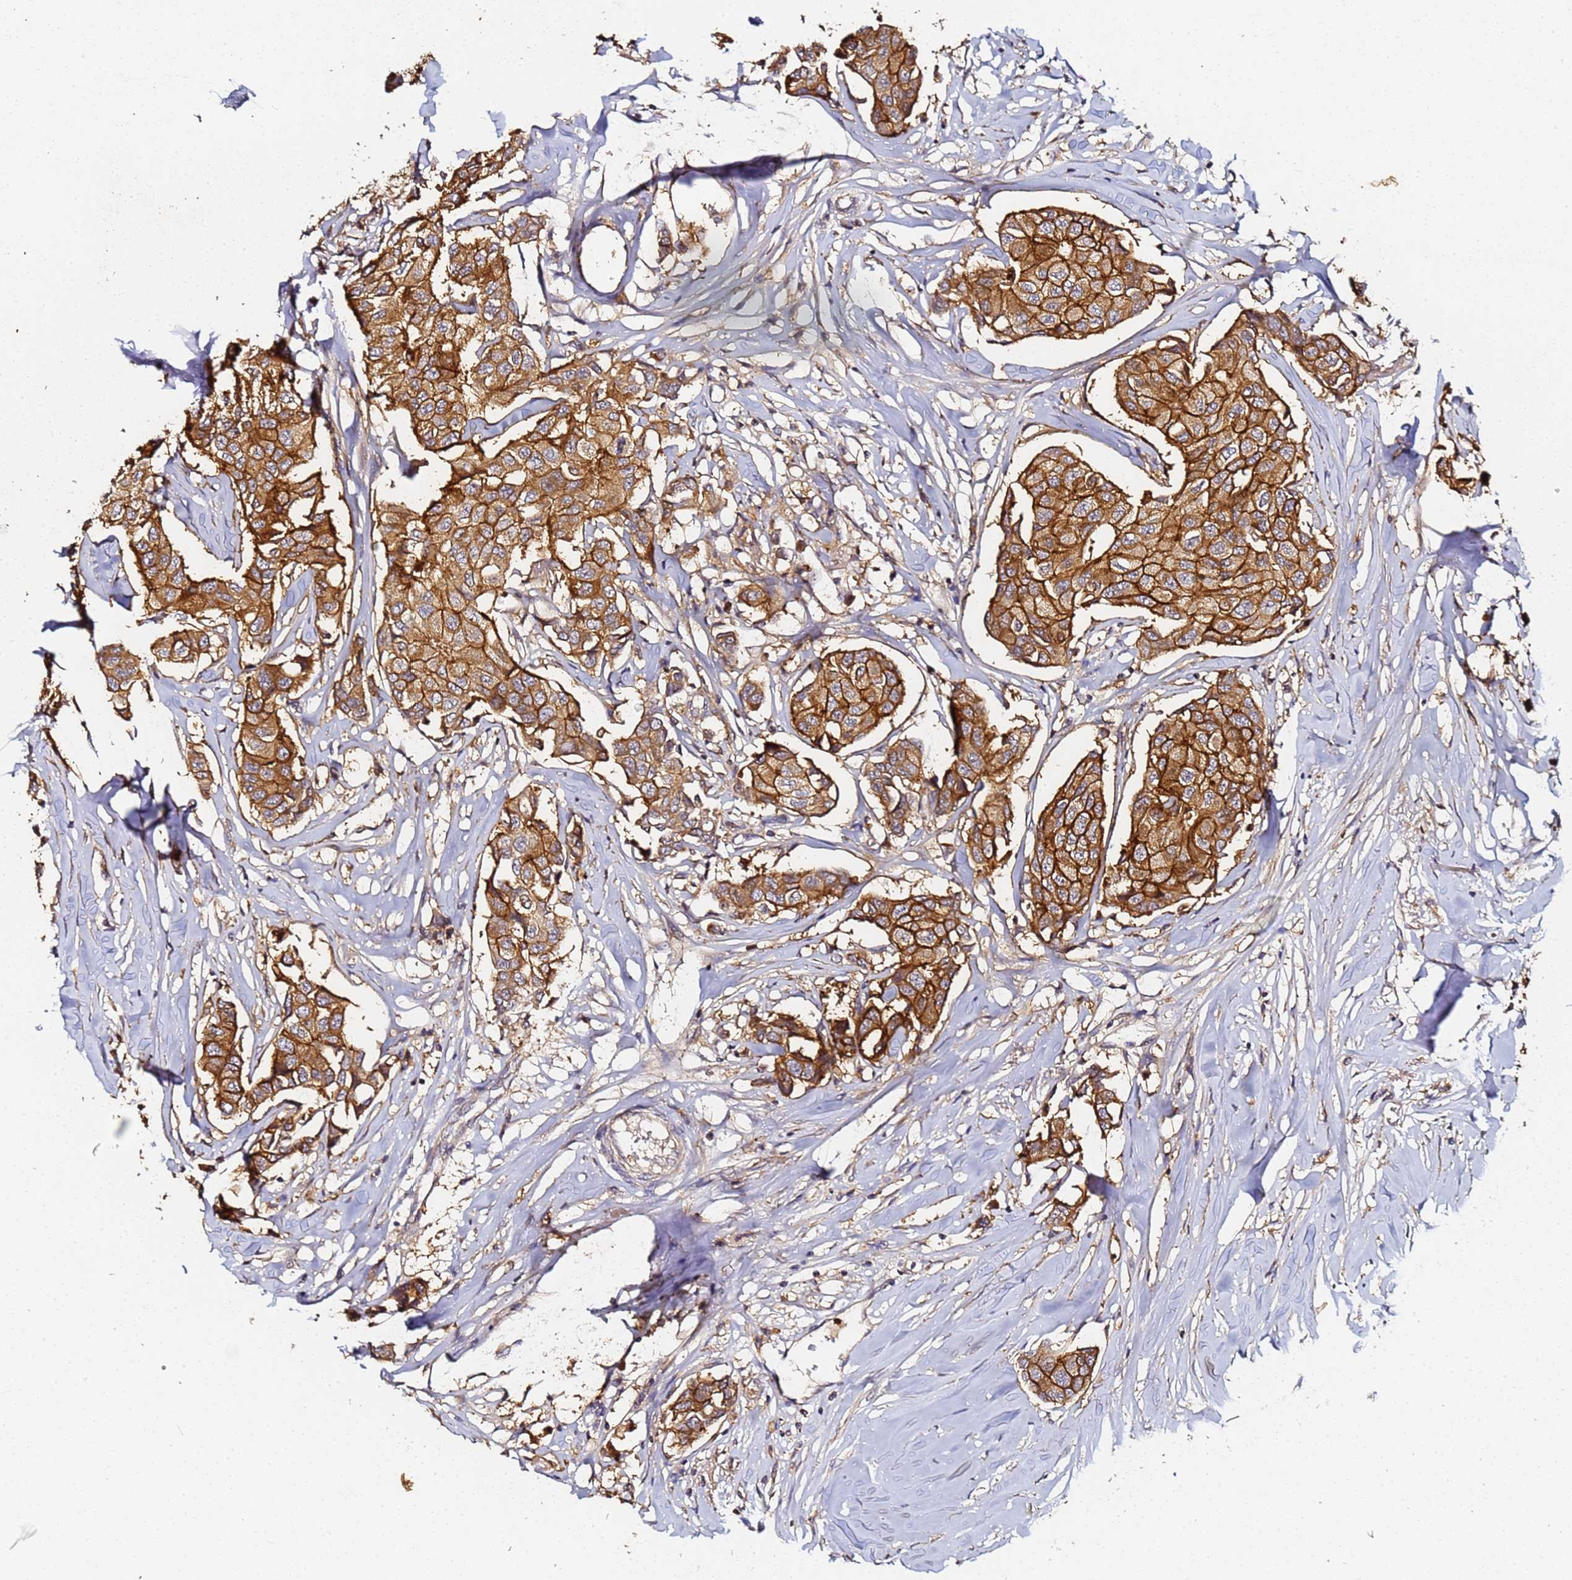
{"staining": {"intensity": "strong", "quantity": ">75%", "location": "cytoplasmic/membranous"}, "tissue": "breast cancer", "cell_type": "Tumor cells", "image_type": "cancer", "snomed": [{"axis": "morphology", "description": "Duct carcinoma"}, {"axis": "topography", "description": "Breast"}], "caption": "There is high levels of strong cytoplasmic/membranous staining in tumor cells of breast cancer, as demonstrated by immunohistochemical staining (brown color).", "gene": "LRRC69", "patient": {"sex": "female", "age": 80}}